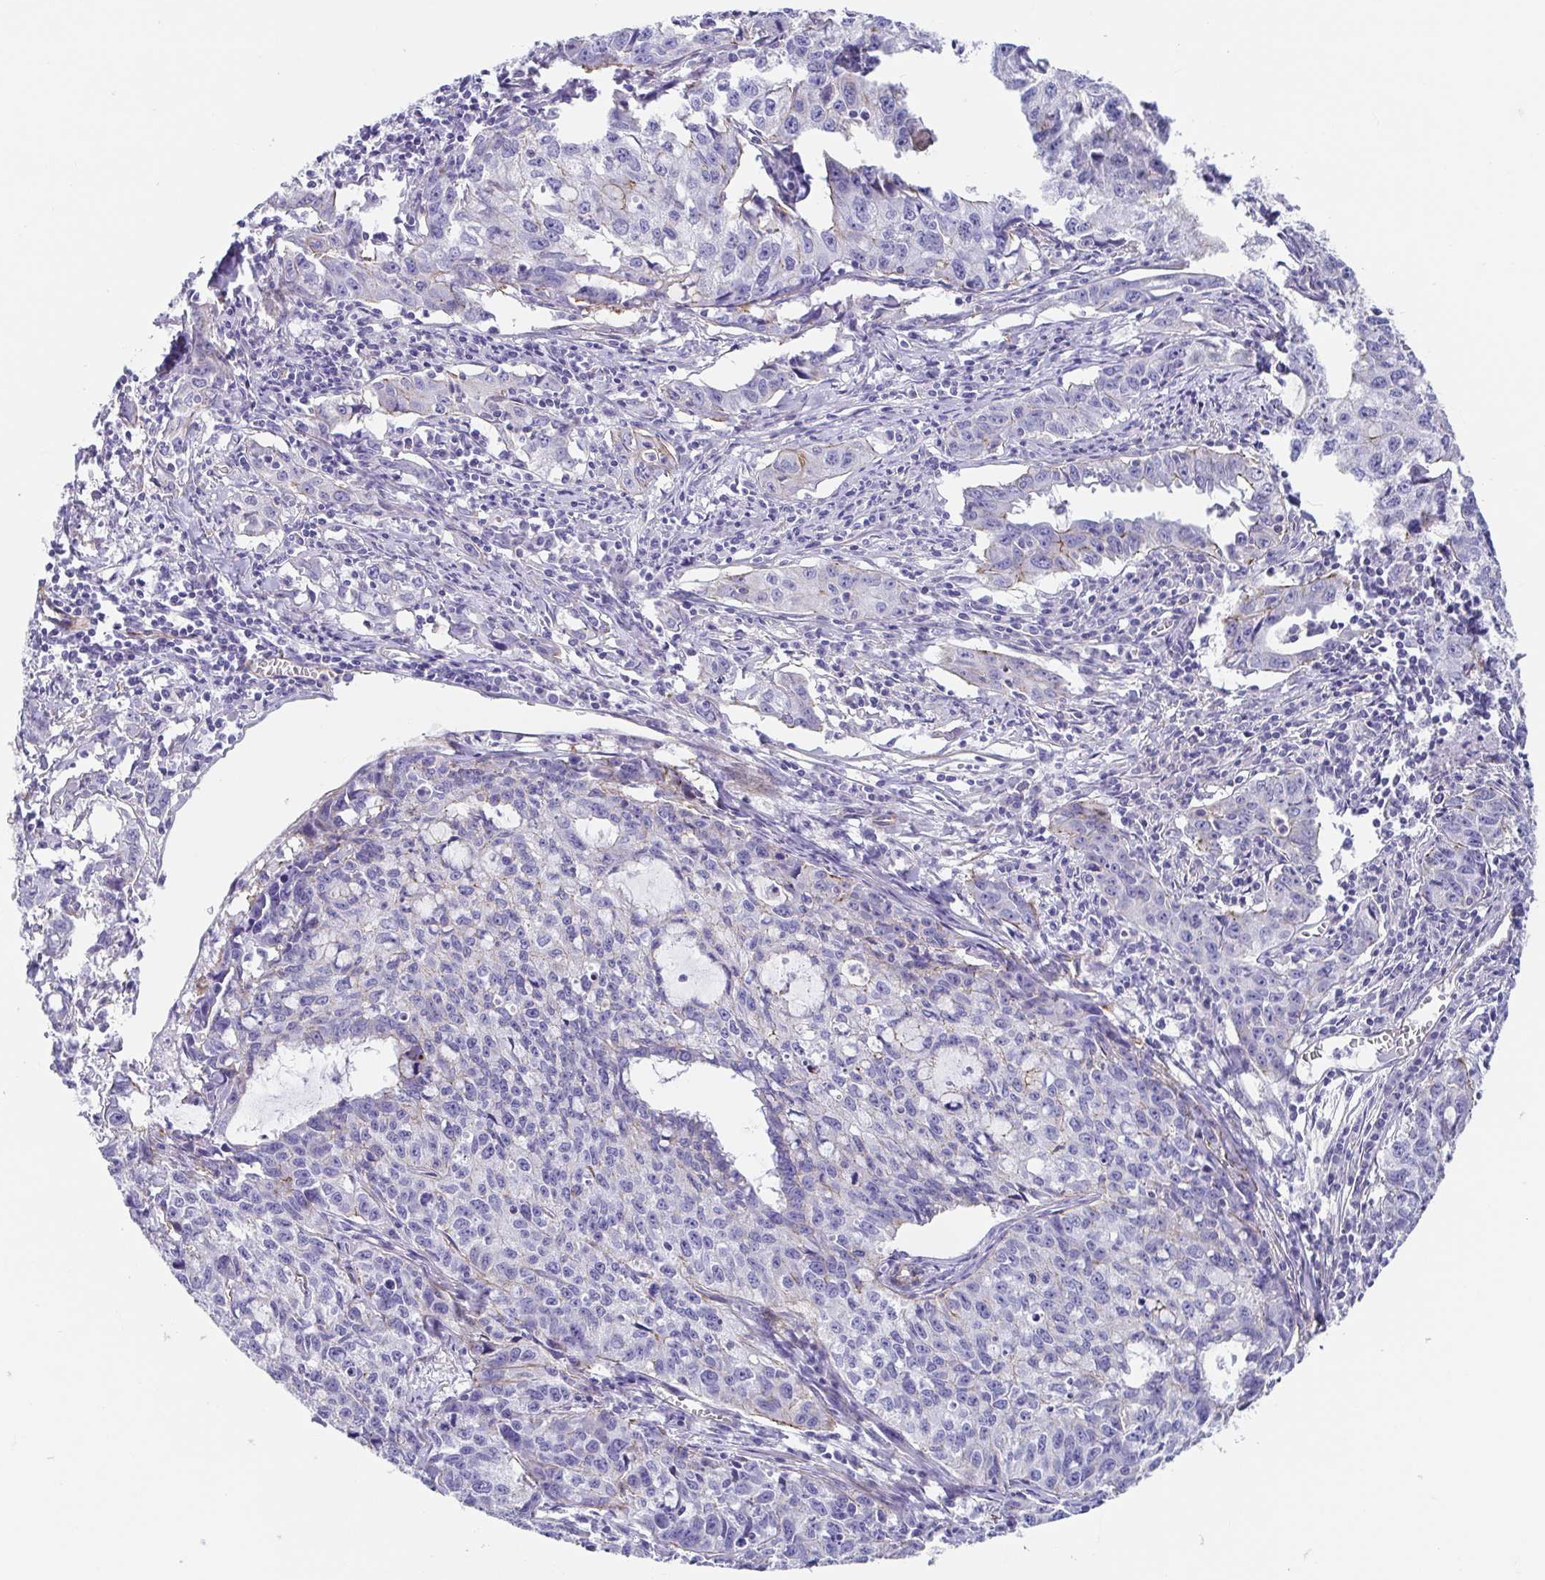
{"staining": {"intensity": "weak", "quantity": "<25%", "location": "cytoplasmic/membranous"}, "tissue": "cervical cancer", "cell_type": "Tumor cells", "image_type": "cancer", "snomed": [{"axis": "morphology", "description": "Squamous cell carcinoma, NOS"}, {"axis": "topography", "description": "Cervix"}], "caption": "Cervical squamous cell carcinoma stained for a protein using immunohistochemistry exhibits no positivity tumor cells.", "gene": "TRAM2", "patient": {"sex": "female", "age": 28}}